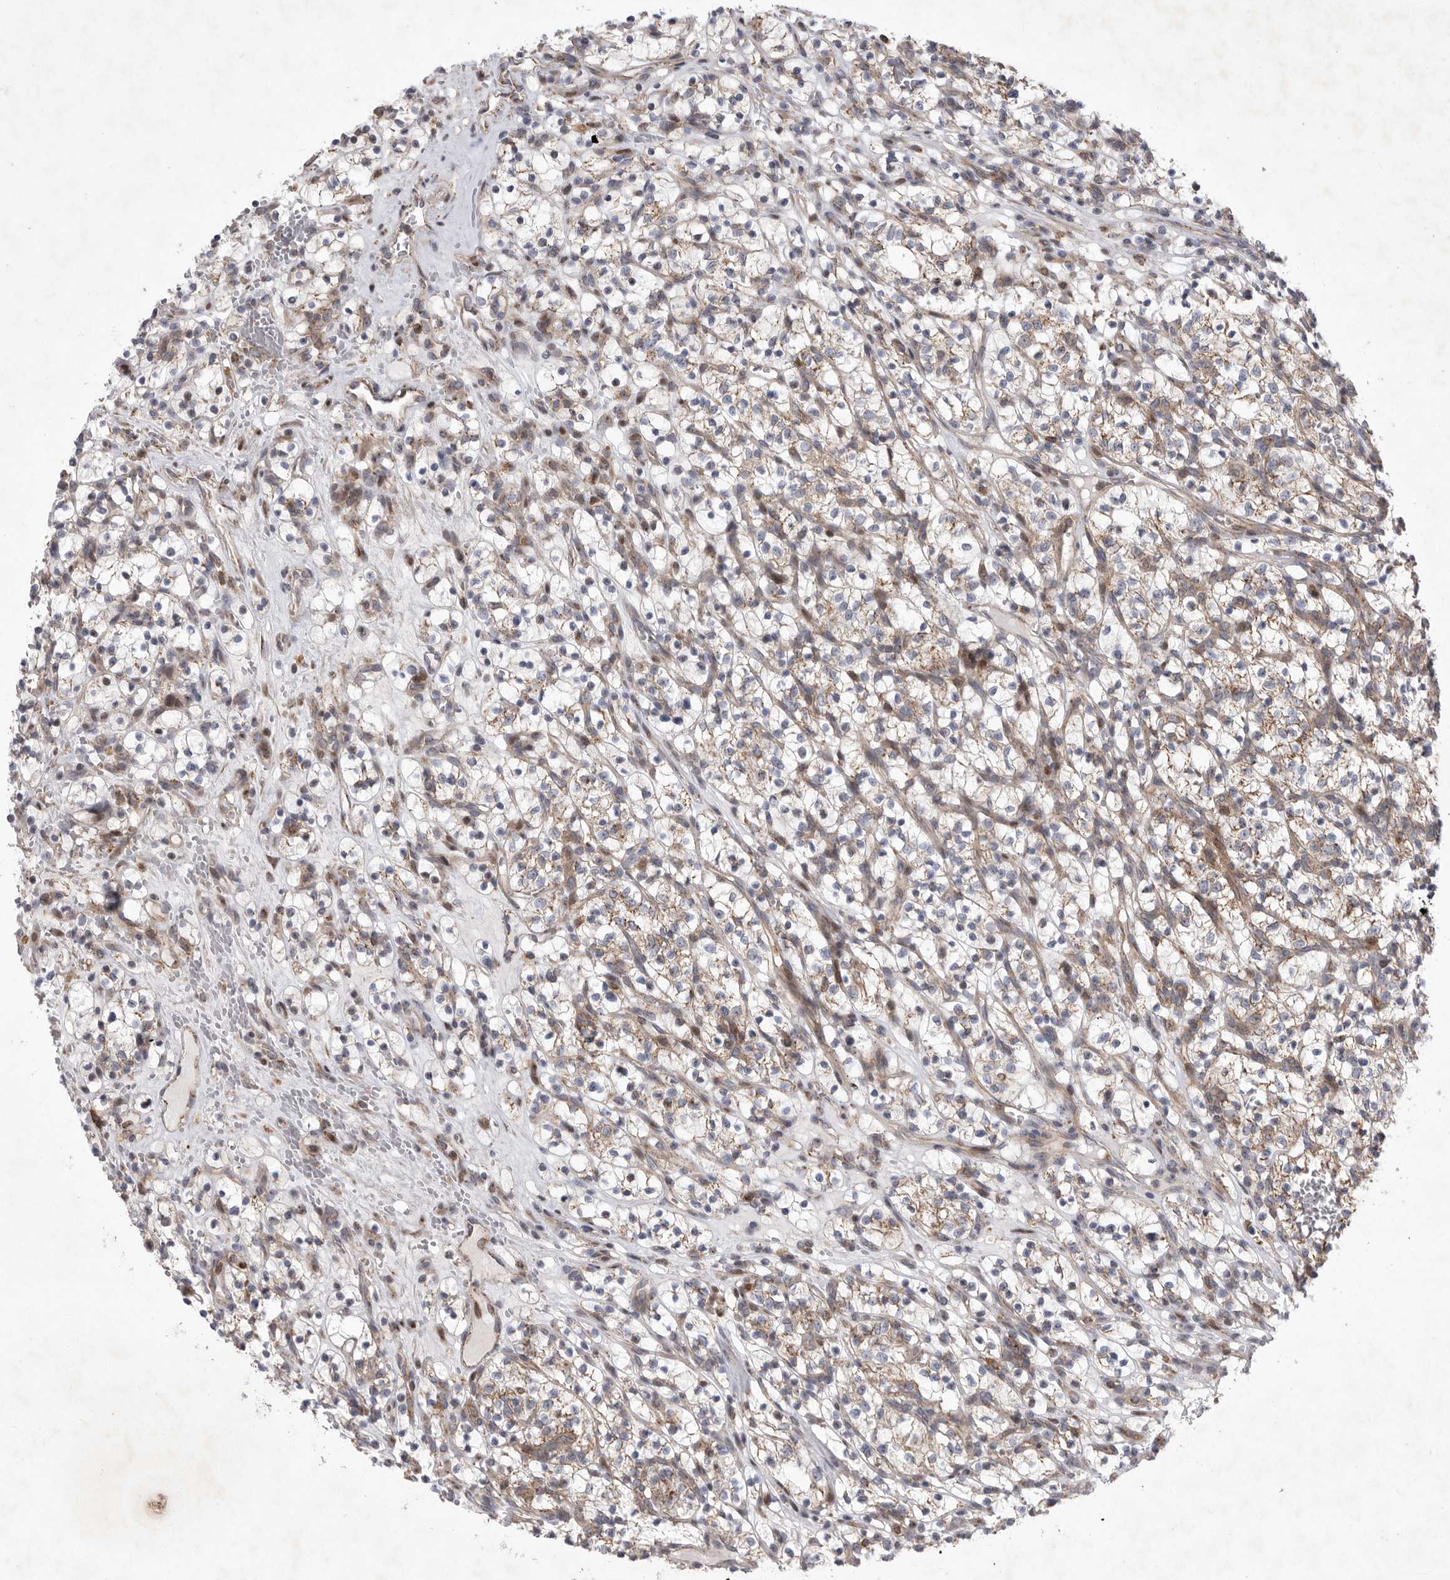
{"staining": {"intensity": "moderate", "quantity": ">75%", "location": "cytoplasmic/membranous"}, "tissue": "renal cancer", "cell_type": "Tumor cells", "image_type": "cancer", "snomed": [{"axis": "morphology", "description": "Adenocarcinoma, NOS"}, {"axis": "topography", "description": "Kidney"}], "caption": "Moderate cytoplasmic/membranous protein positivity is appreciated in about >75% of tumor cells in adenocarcinoma (renal). Nuclei are stained in blue.", "gene": "MPZL1", "patient": {"sex": "female", "age": 57}}